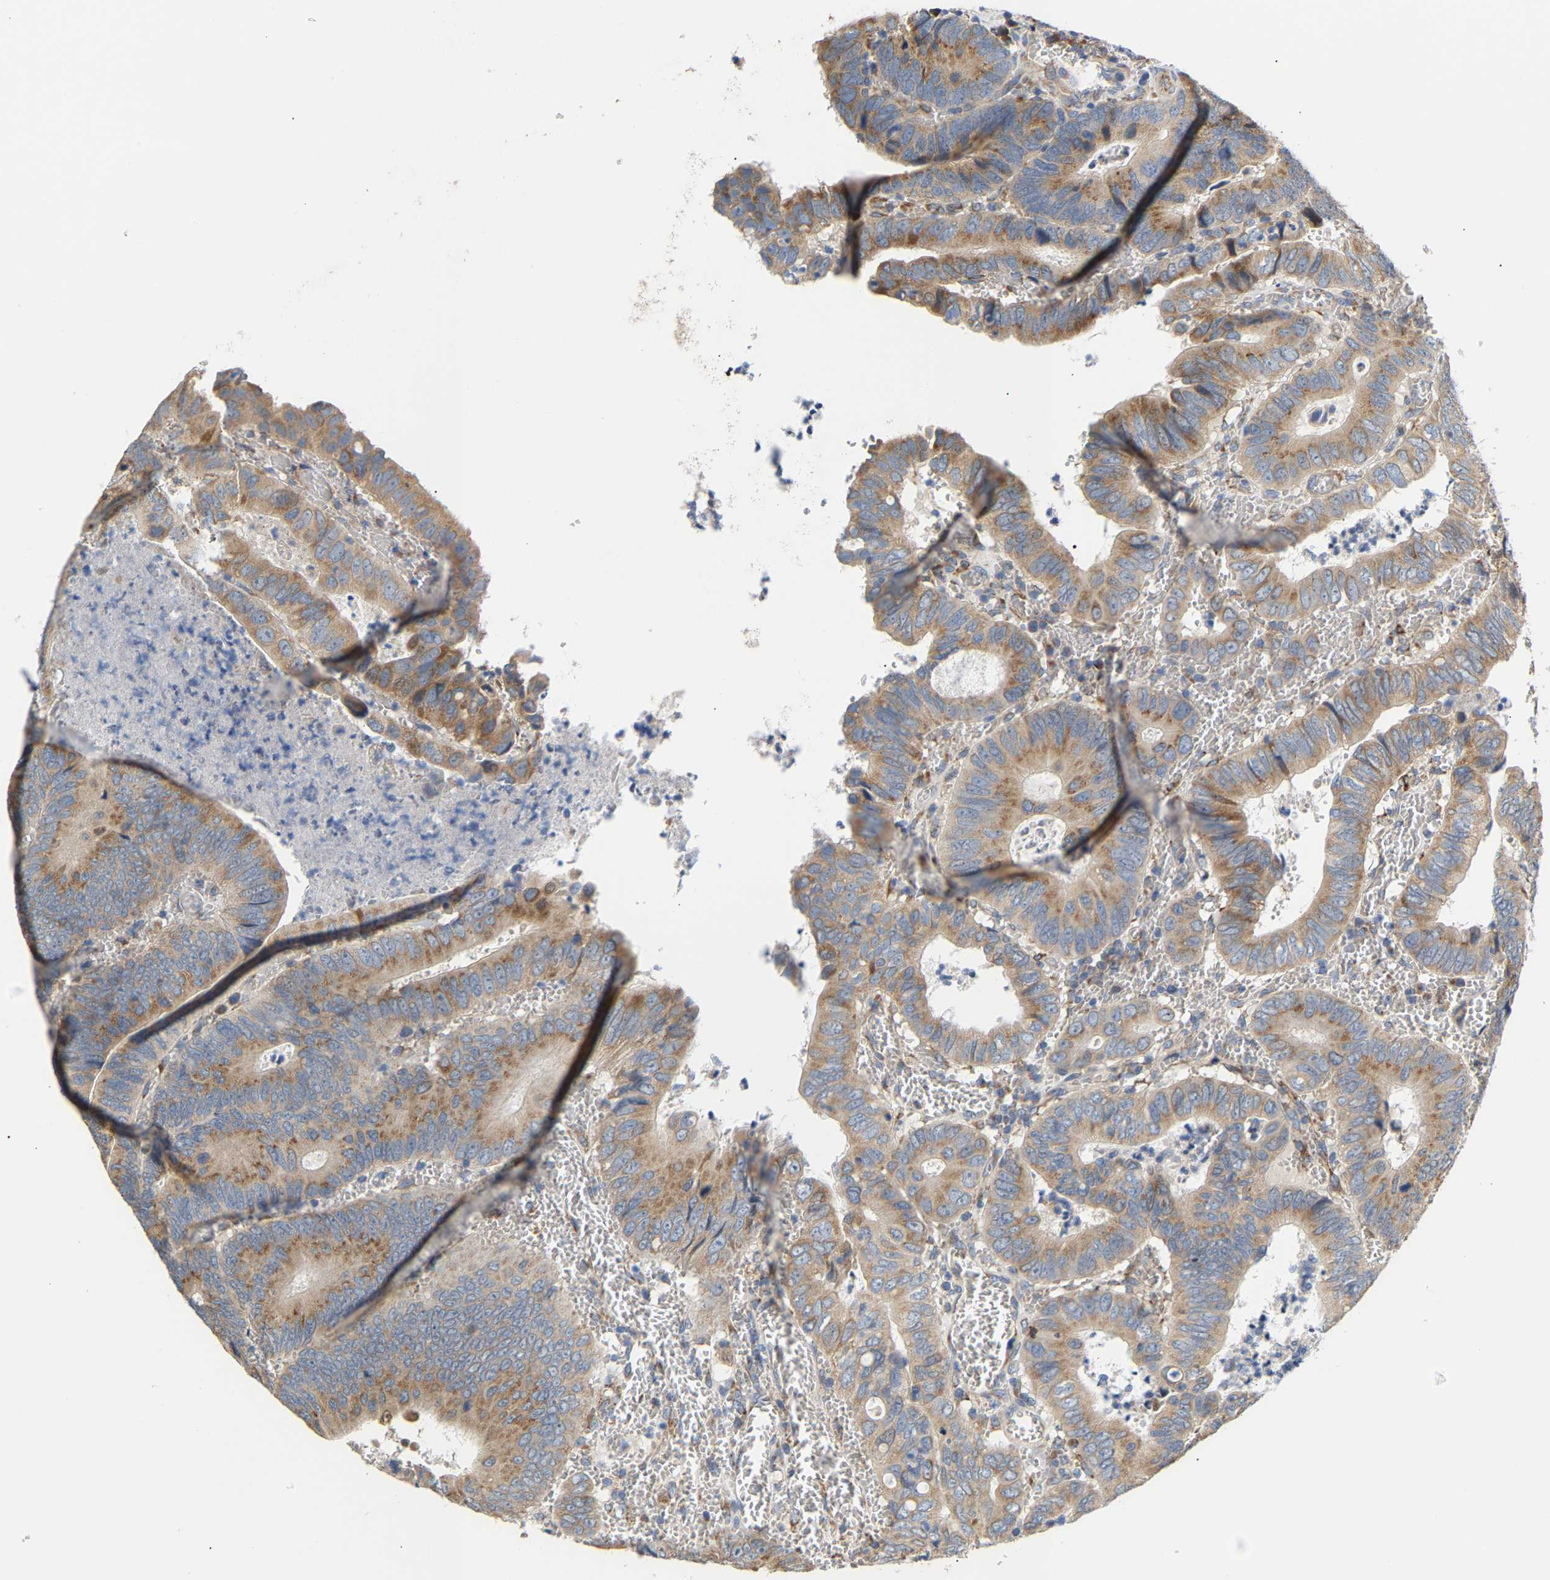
{"staining": {"intensity": "moderate", "quantity": ">75%", "location": "cytoplasmic/membranous"}, "tissue": "colorectal cancer", "cell_type": "Tumor cells", "image_type": "cancer", "snomed": [{"axis": "morphology", "description": "Inflammation, NOS"}, {"axis": "morphology", "description": "Adenocarcinoma, NOS"}, {"axis": "topography", "description": "Colon"}], "caption": "Immunohistochemical staining of human adenocarcinoma (colorectal) displays moderate cytoplasmic/membranous protein staining in about >75% of tumor cells.", "gene": "TMEM168", "patient": {"sex": "male", "age": 72}}